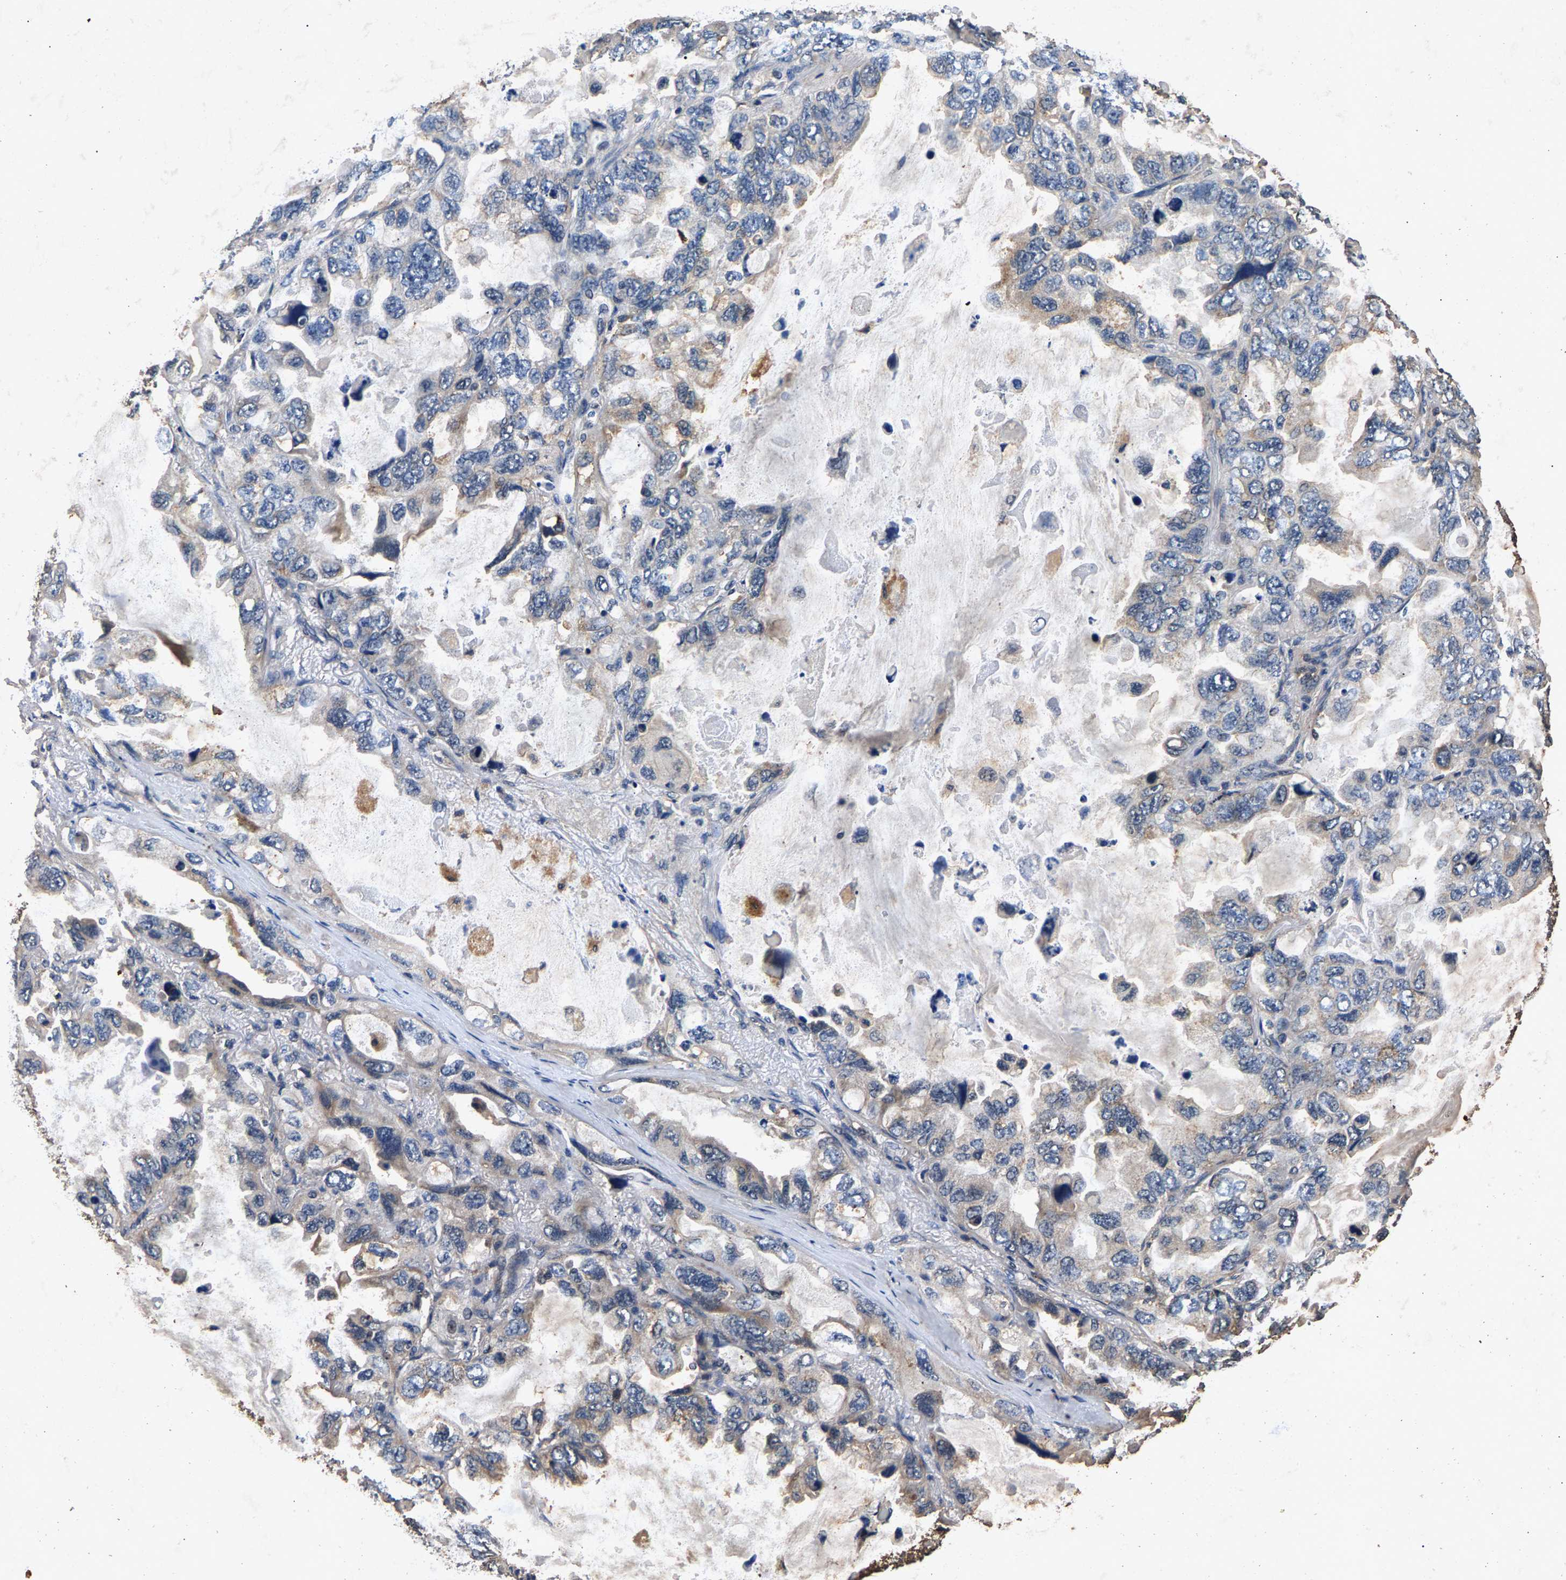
{"staining": {"intensity": "weak", "quantity": "<25%", "location": "cytoplasmic/membranous"}, "tissue": "lung cancer", "cell_type": "Tumor cells", "image_type": "cancer", "snomed": [{"axis": "morphology", "description": "Squamous cell carcinoma, NOS"}, {"axis": "topography", "description": "Lung"}], "caption": "Tumor cells show no significant protein expression in squamous cell carcinoma (lung).", "gene": "PPP1CC", "patient": {"sex": "female", "age": 73}}